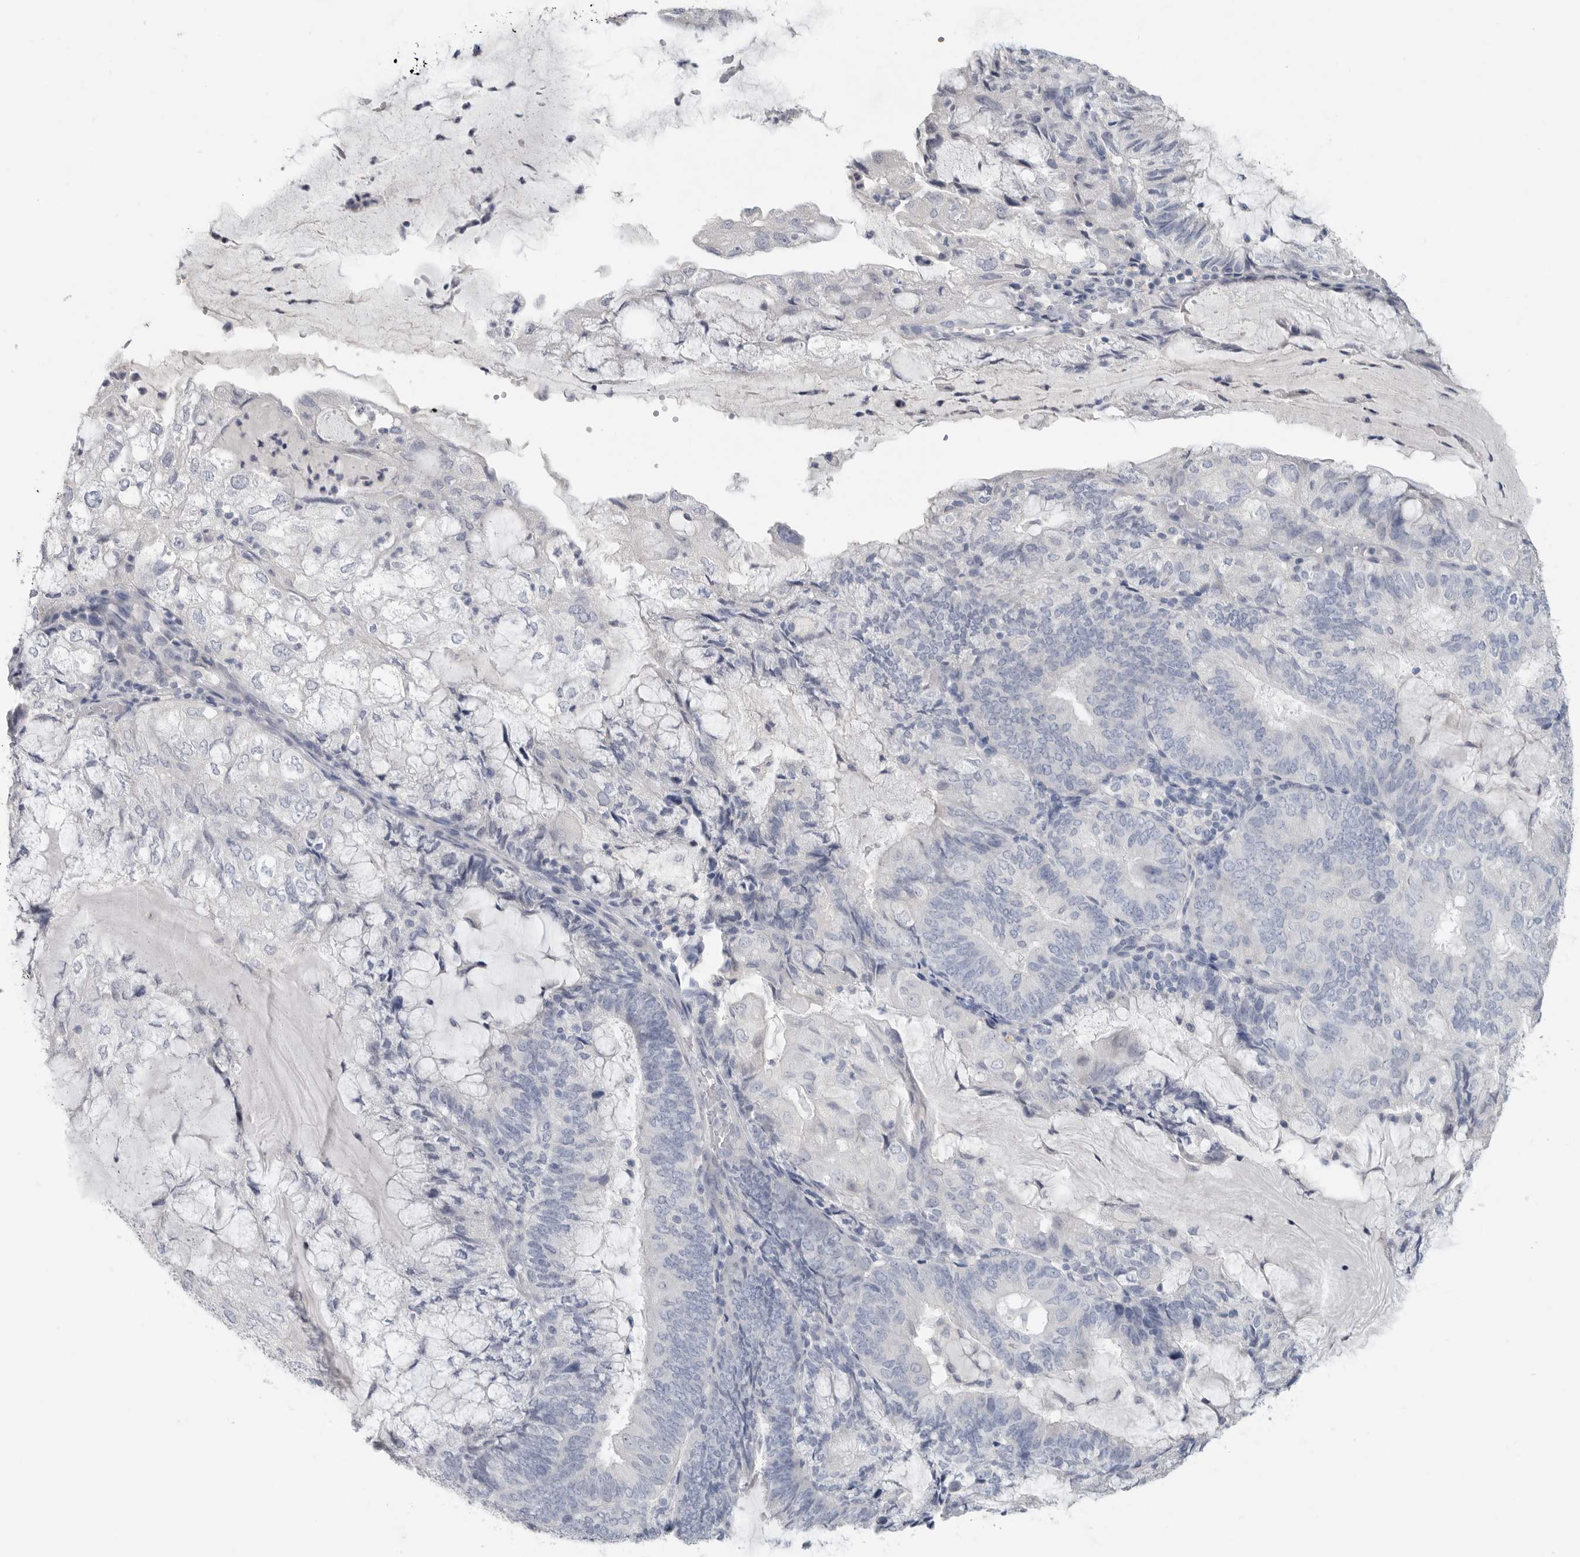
{"staining": {"intensity": "negative", "quantity": "none", "location": "none"}, "tissue": "endometrial cancer", "cell_type": "Tumor cells", "image_type": "cancer", "snomed": [{"axis": "morphology", "description": "Adenocarcinoma, NOS"}, {"axis": "topography", "description": "Endometrium"}], "caption": "Immunohistochemistry (IHC) image of adenocarcinoma (endometrial) stained for a protein (brown), which shows no positivity in tumor cells.", "gene": "REG4", "patient": {"sex": "female", "age": 81}}